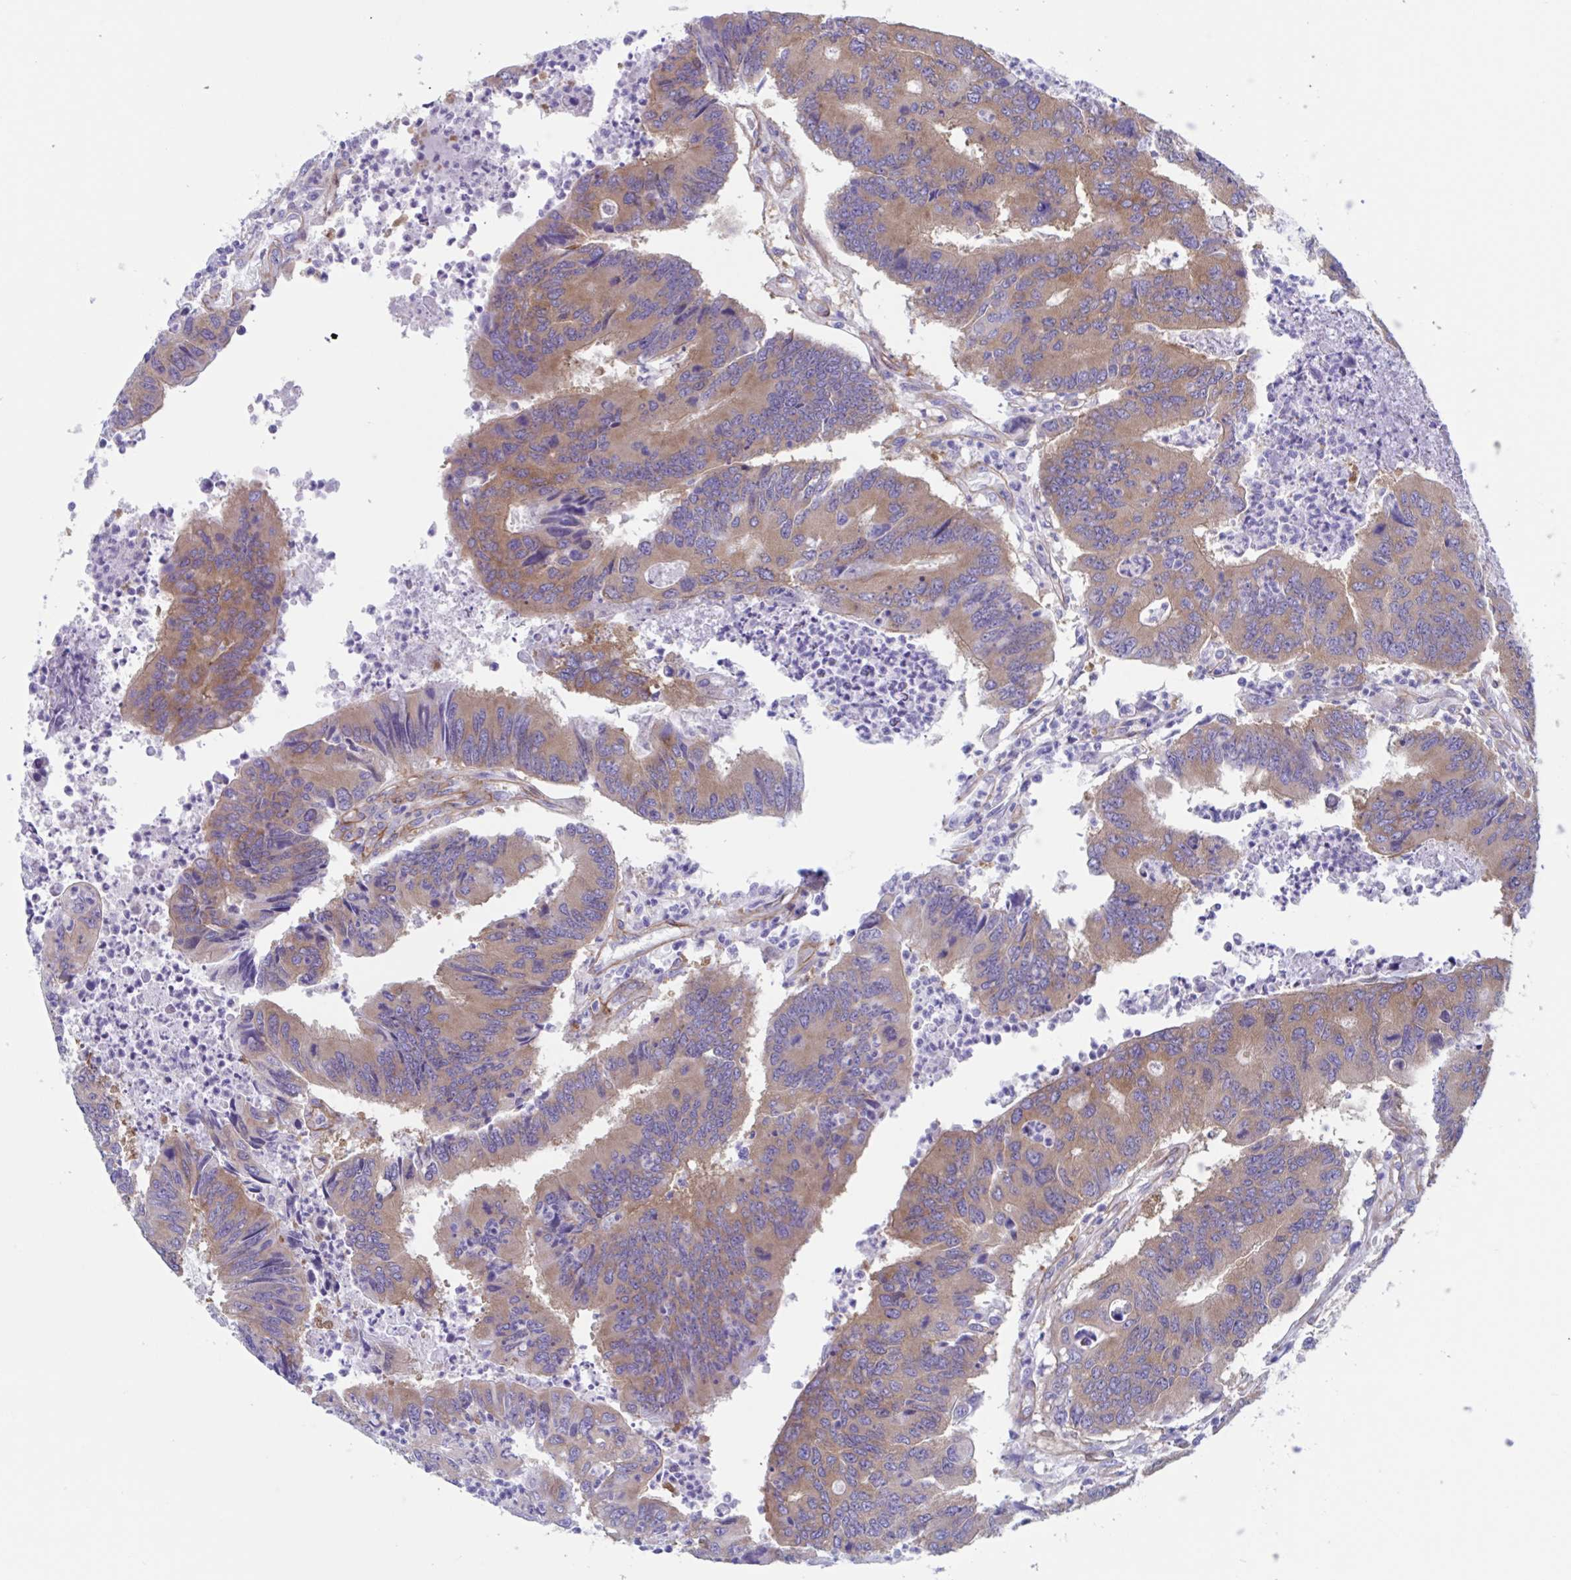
{"staining": {"intensity": "moderate", "quantity": "25%-75%", "location": "cytoplasmic/membranous"}, "tissue": "colorectal cancer", "cell_type": "Tumor cells", "image_type": "cancer", "snomed": [{"axis": "morphology", "description": "Adenocarcinoma, NOS"}, {"axis": "topography", "description": "Colon"}], "caption": "DAB (3,3'-diaminobenzidine) immunohistochemical staining of colorectal cancer exhibits moderate cytoplasmic/membranous protein expression in about 25%-75% of tumor cells.", "gene": "LPIN3", "patient": {"sex": "female", "age": 67}}